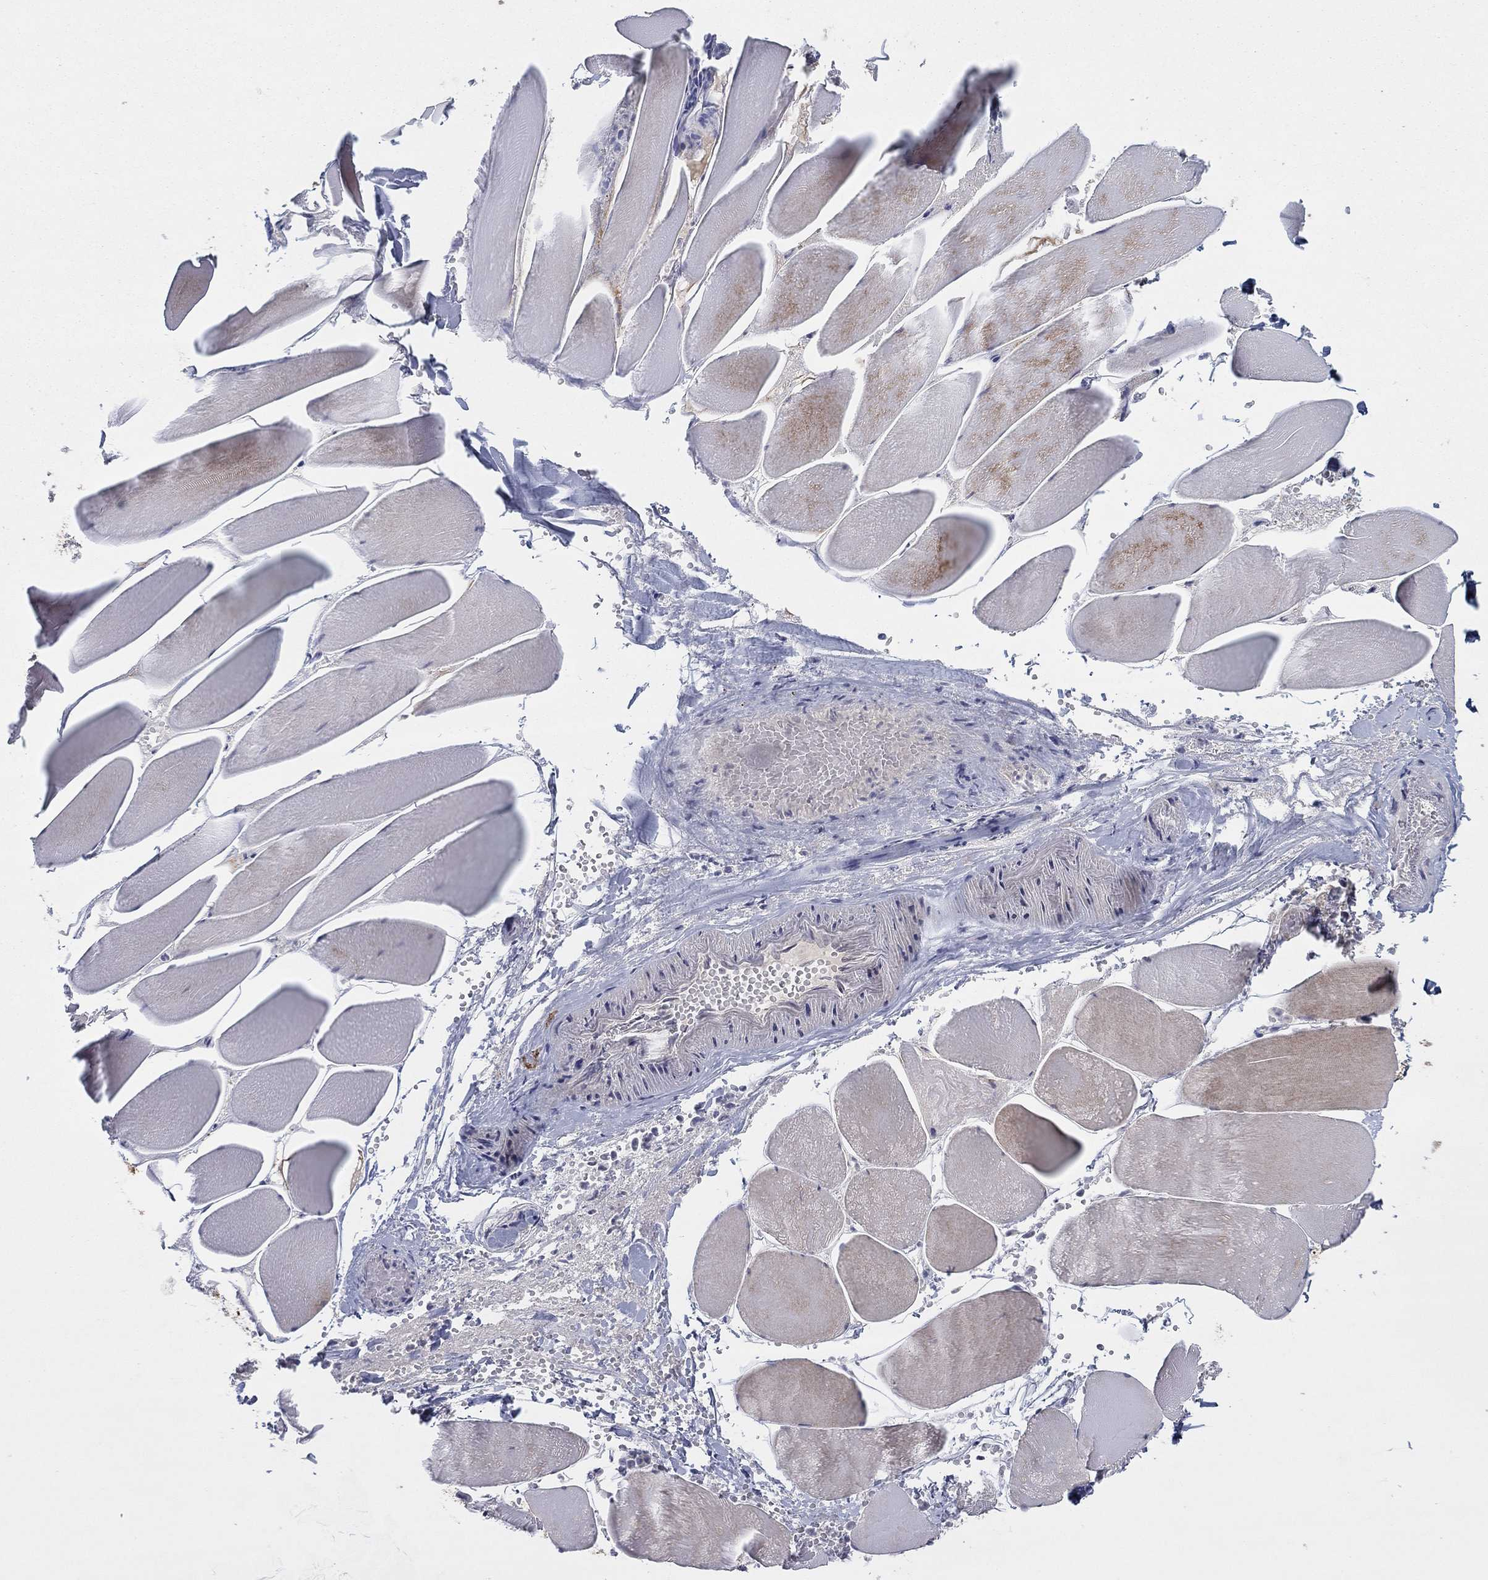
{"staining": {"intensity": "weak", "quantity": "25%-75%", "location": "cytoplasmic/membranous"}, "tissue": "skeletal muscle", "cell_type": "Myocytes", "image_type": "normal", "snomed": [{"axis": "morphology", "description": "Normal tissue, NOS"}, {"axis": "morphology", "description": "Malignant melanoma, Metastatic site"}, {"axis": "topography", "description": "Skeletal muscle"}], "caption": "Myocytes reveal low levels of weak cytoplasmic/membranous expression in approximately 25%-75% of cells in unremarkable human skeletal muscle. The protein of interest is stained brown, and the nuclei are stained in blue (DAB IHC with brightfield microscopy, high magnification).", "gene": "AMN1", "patient": {"sex": "male", "age": 50}}